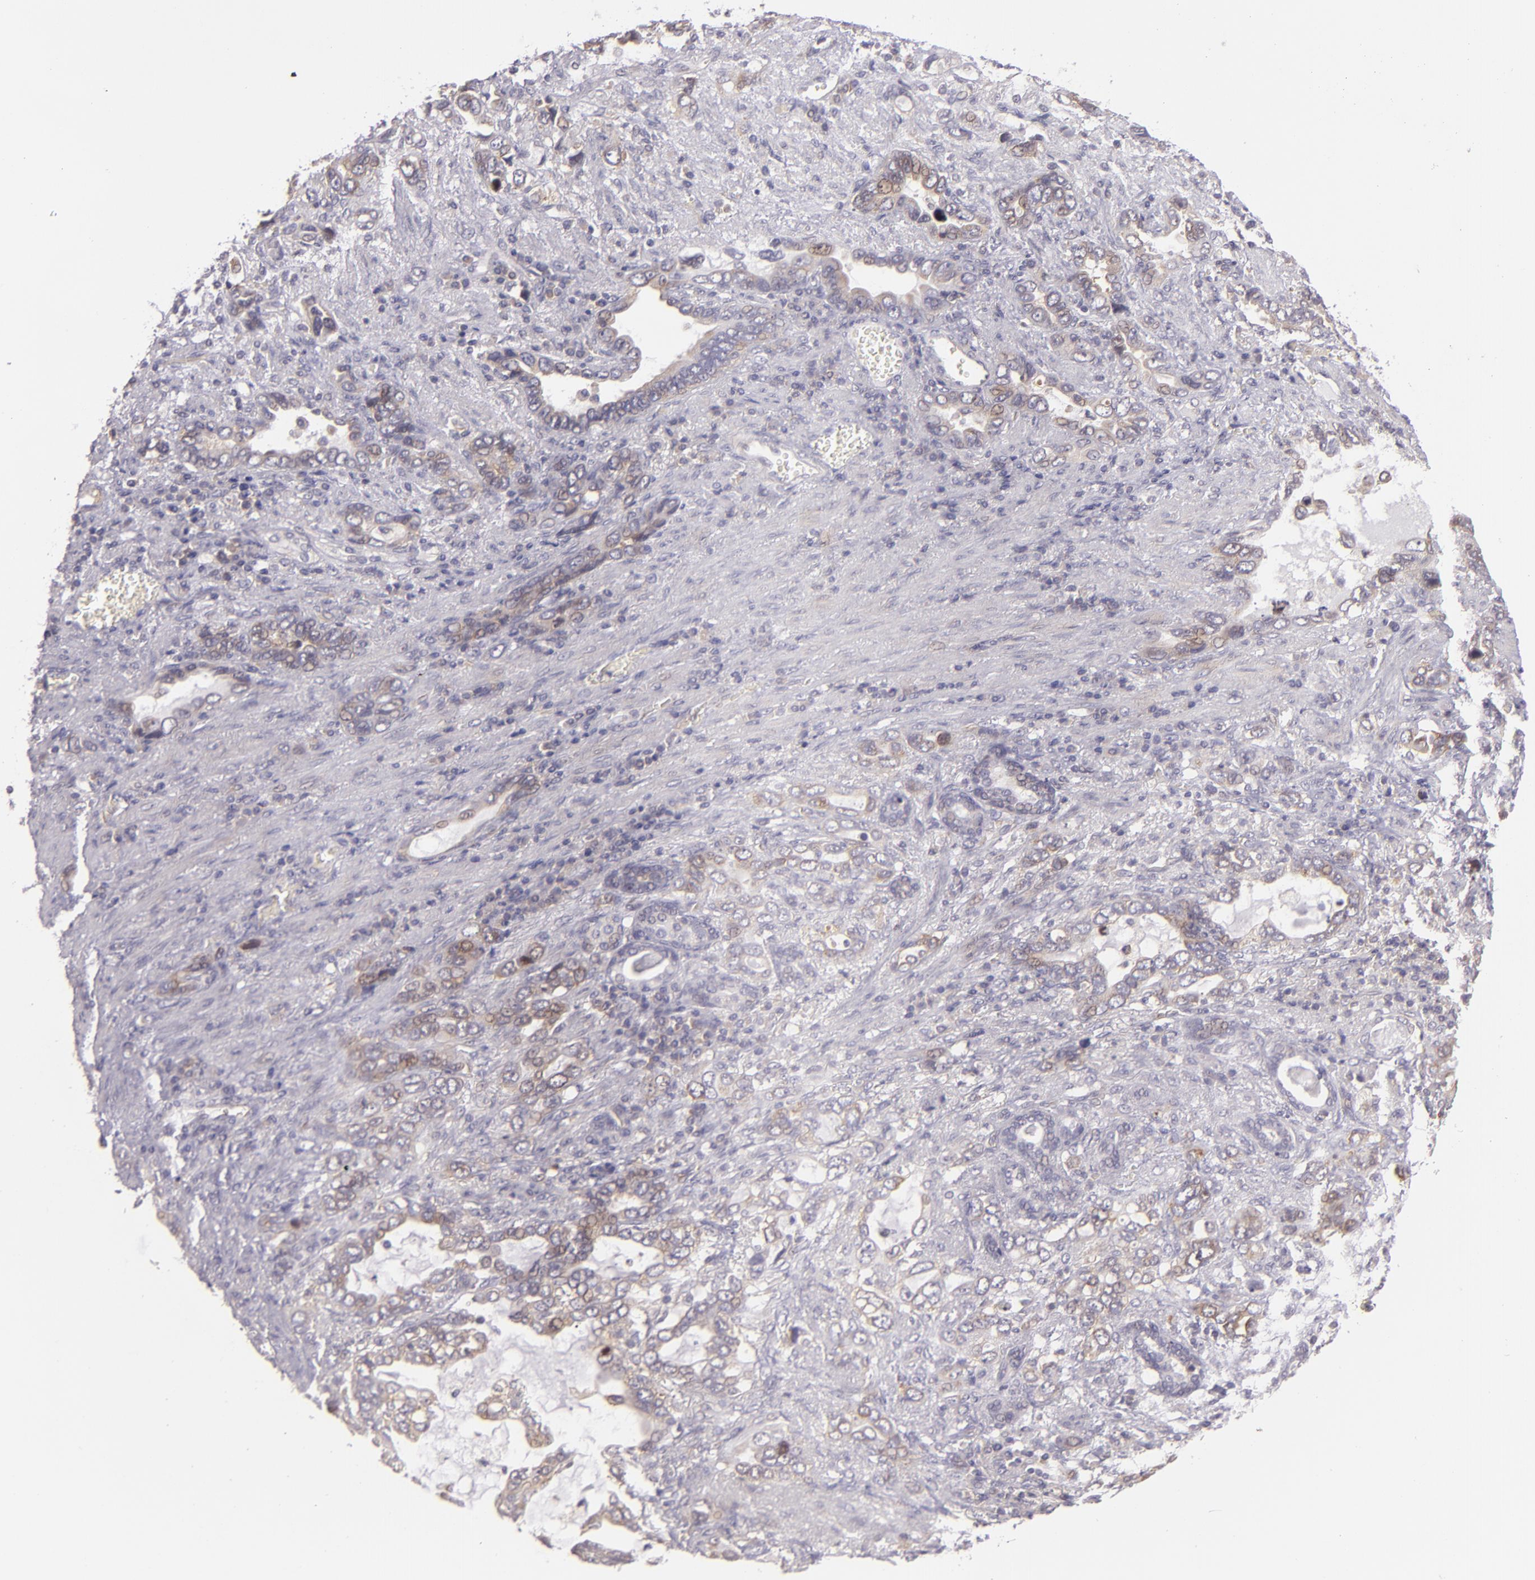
{"staining": {"intensity": "weak", "quantity": "25%-75%", "location": "cytoplasmic/membranous"}, "tissue": "stomach cancer", "cell_type": "Tumor cells", "image_type": "cancer", "snomed": [{"axis": "morphology", "description": "Adenocarcinoma, NOS"}, {"axis": "topography", "description": "Stomach"}], "caption": "IHC (DAB) staining of human adenocarcinoma (stomach) demonstrates weak cytoplasmic/membranous protein staining in approximately 25%-75% of tumor cells.", "gene": "UPF3B", "patient": {"sex": "male", "age": 78}}